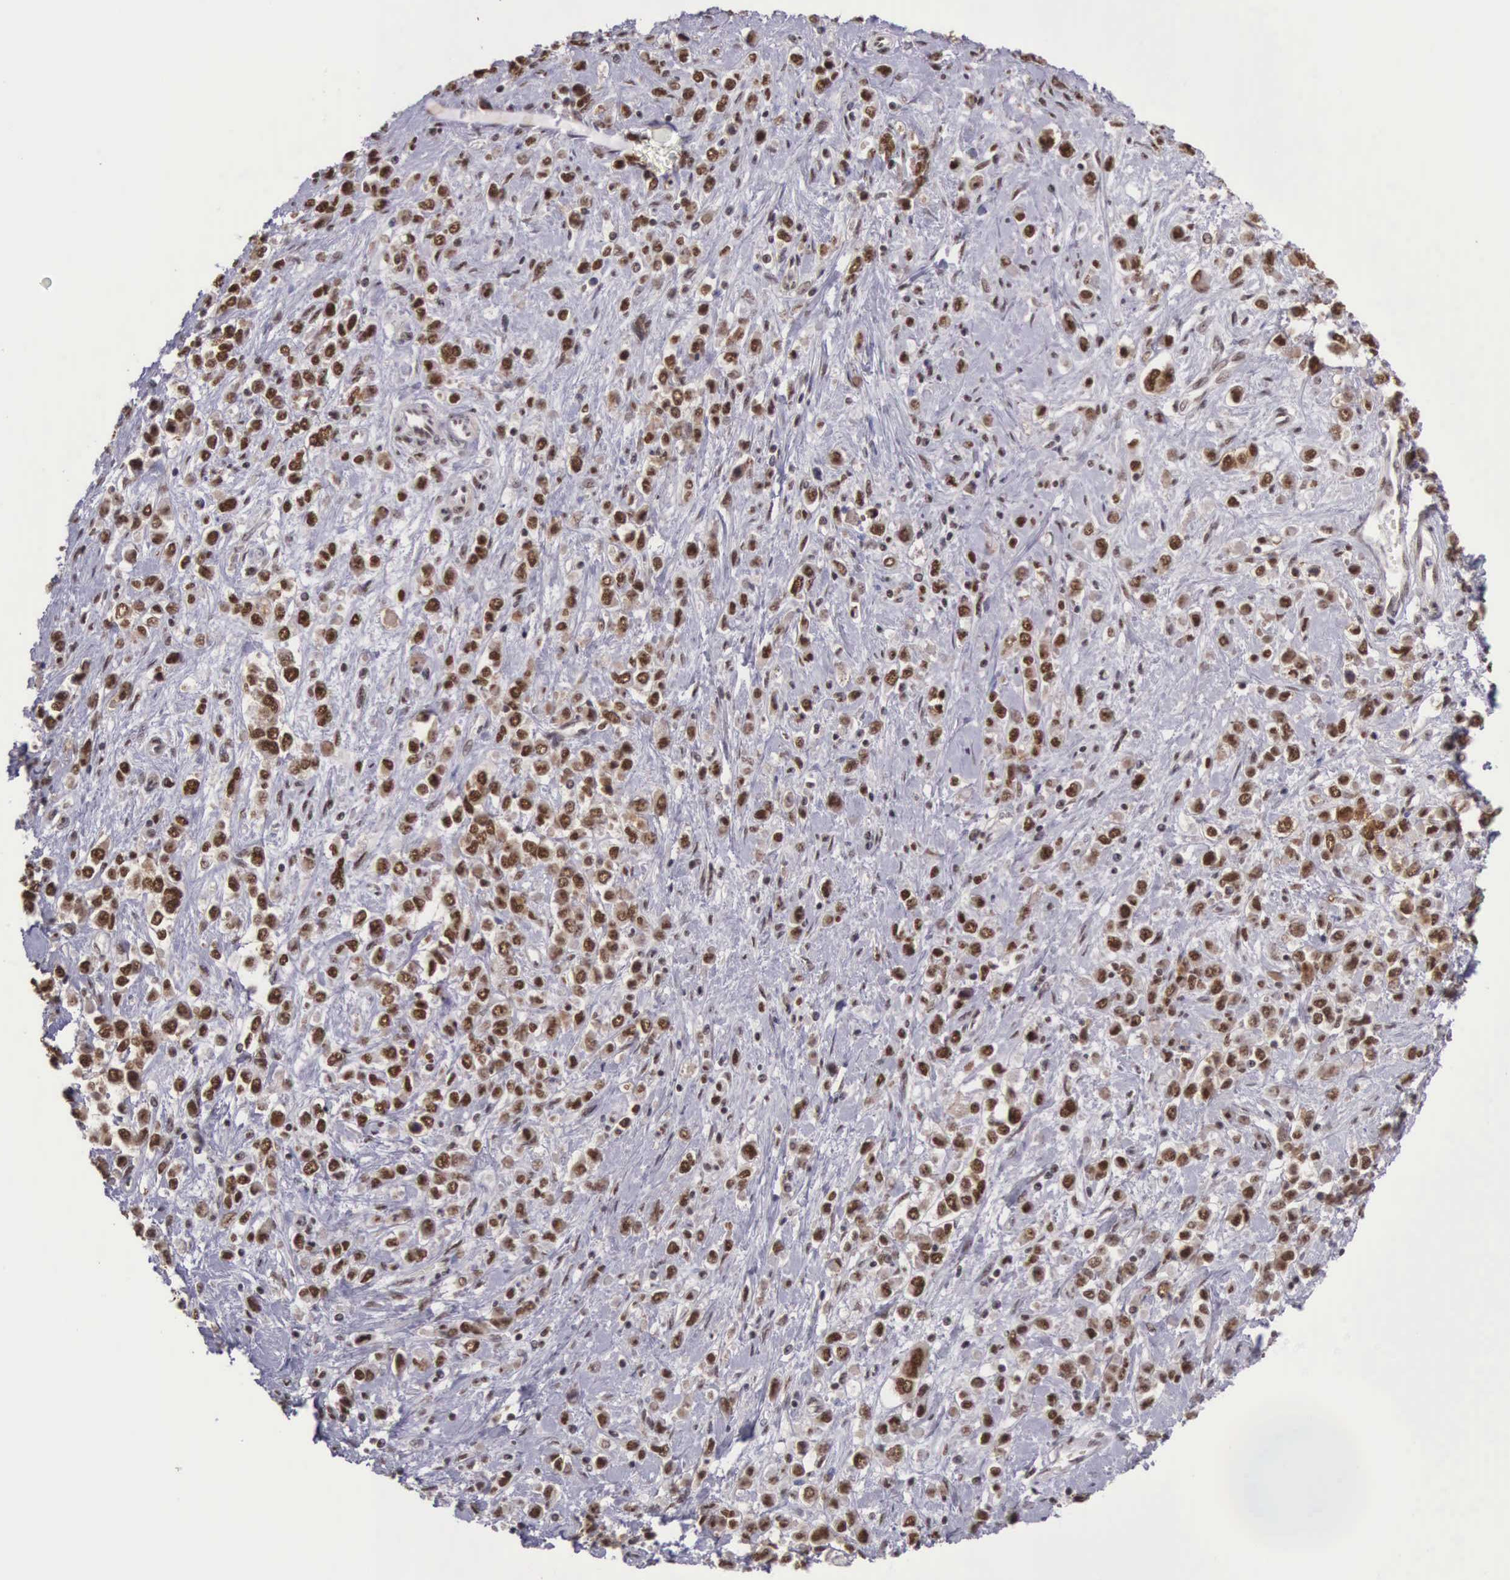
{"staining": {"intensity": "moderate", "quantity": ">75%", "location": "nuclear"}, "tissue": "stomach cancer", "cell_type": "Tumor cells", "image_type": "cancer", "snomed": [{"axis": "morphology", "description": "Adenocarcinoma, NOS"}, {"axis": "topography", "description": "Stomach, upper"}], "caption": "Stomach adenocarcinoma stained with DAB immunohistochemistry shows medium levels of moderate nuclear staining in approximately >75% of tumor cells.", "gene": "POLR2F", "patient": {"sex": "male", "age": 76}}